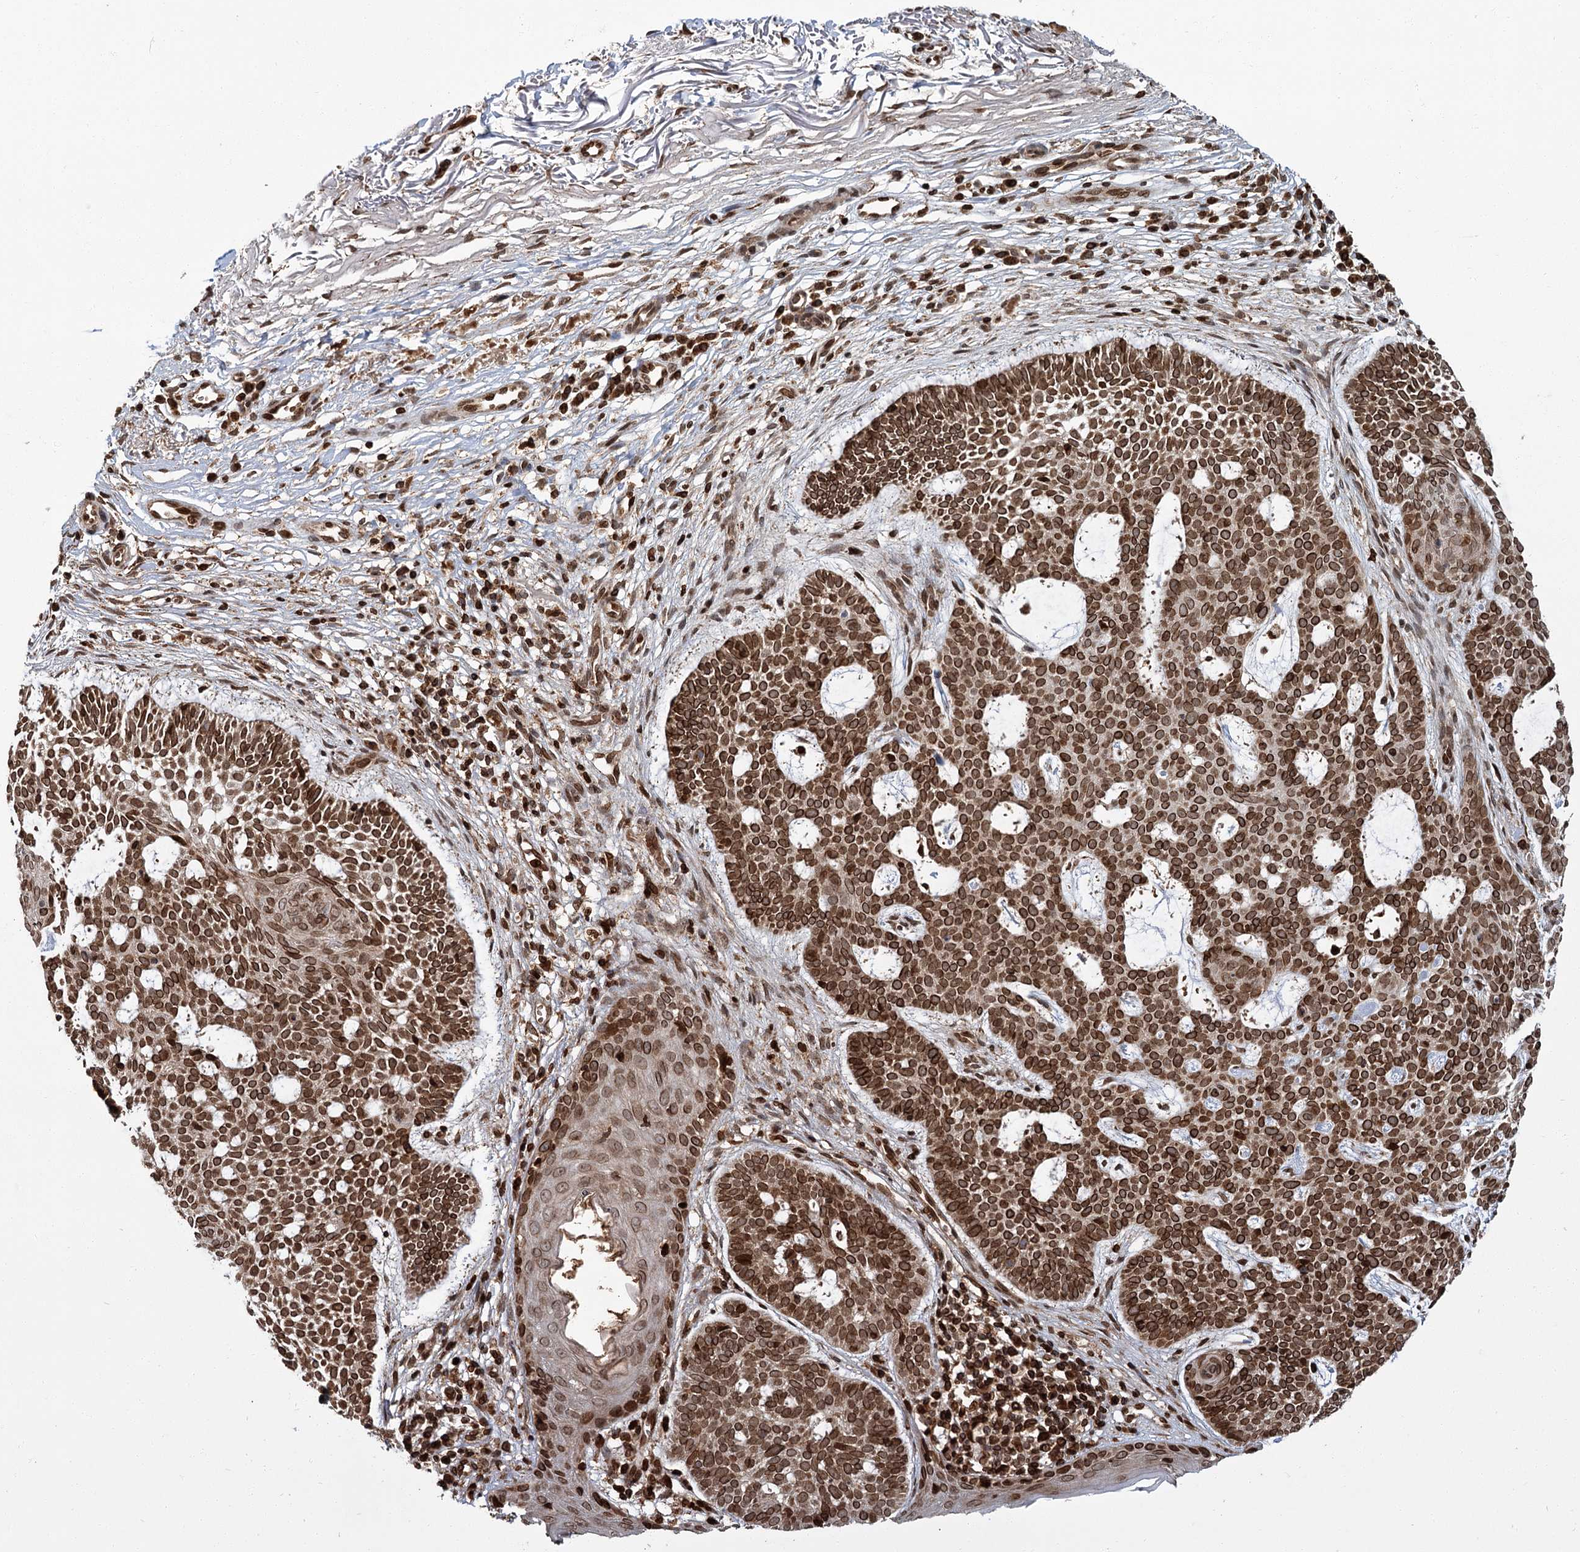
{"staining": {"intensity": "moderate", "quantity": ">75%", "location": "cytoplasmic/membranous,nuclear"}, "tissue": "skin cancer", "cell_type": "Tumor cells", "image_type": "cancer", "snomed": [{"axis": "morphology", "description": "Basal cell carcinoma"}, {"axis": "topography", "description": "Skin"}], "caption": "Protein analysis of skin basal cell carcinoma tissue shows moderate cytoplasmic/membranous and nuclear expression in approximately >75% of tumor cells.", "gene": "CFAP46", "patient": {"sex": "male", "age": 85}}